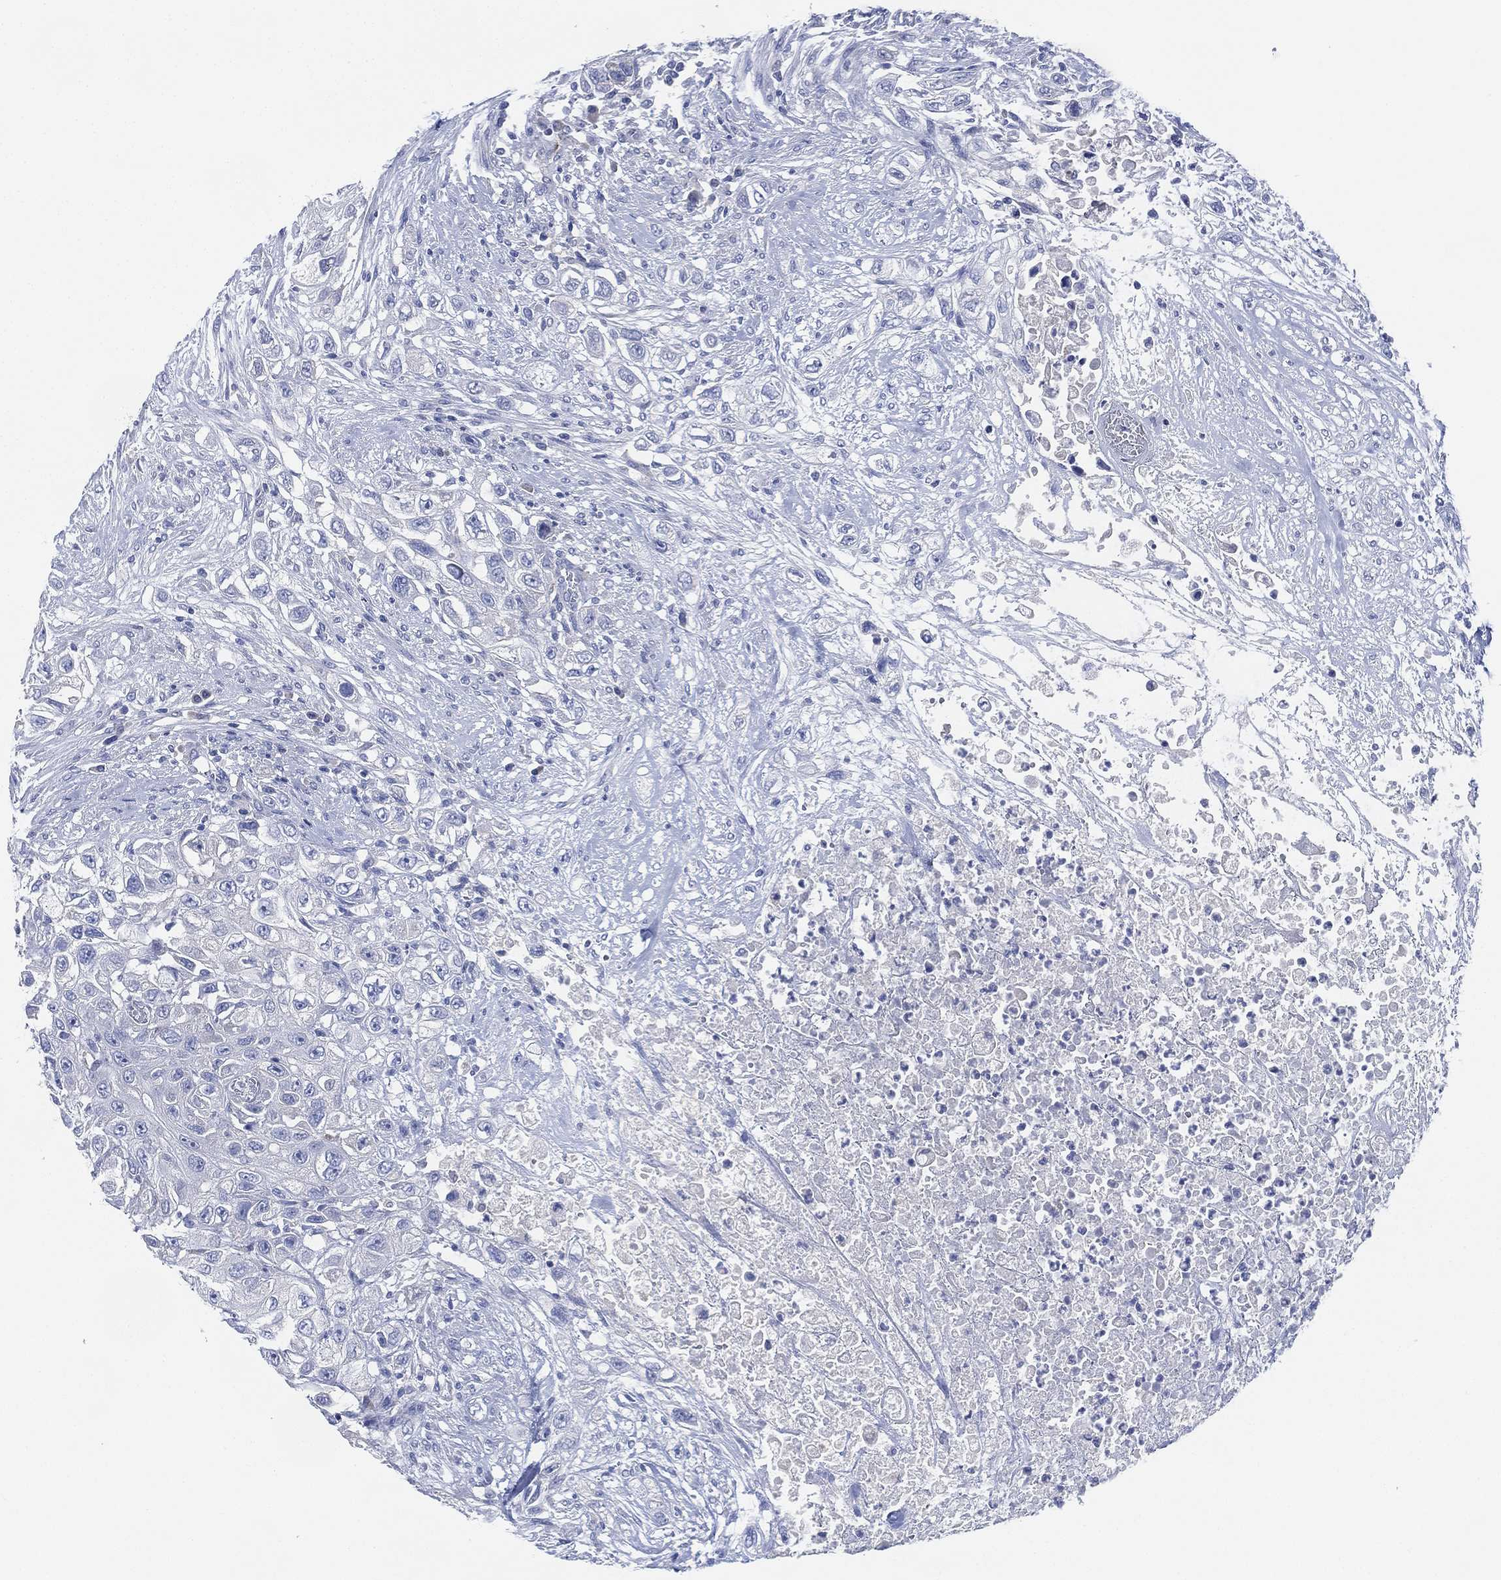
{"staining": {"intensity": "negative", "quantity": "none", "location": "none"}, "tissue": "urothelial cancer", "cell_type": "Tumor cells", "image_type": "cancer", "snomed": [{"axis": "morphology", "description": "Urothelial carcinoma, High grade"}, {"axis": "topography", "description": "Urinary bladder"}], "caption": "High power microscopy histopathology image of an IHC image of urothelial cancer, revealing no significant staining in tumor cells.", "gene": "ADAD2", "patient": {"sex": "female", "age": 56}}